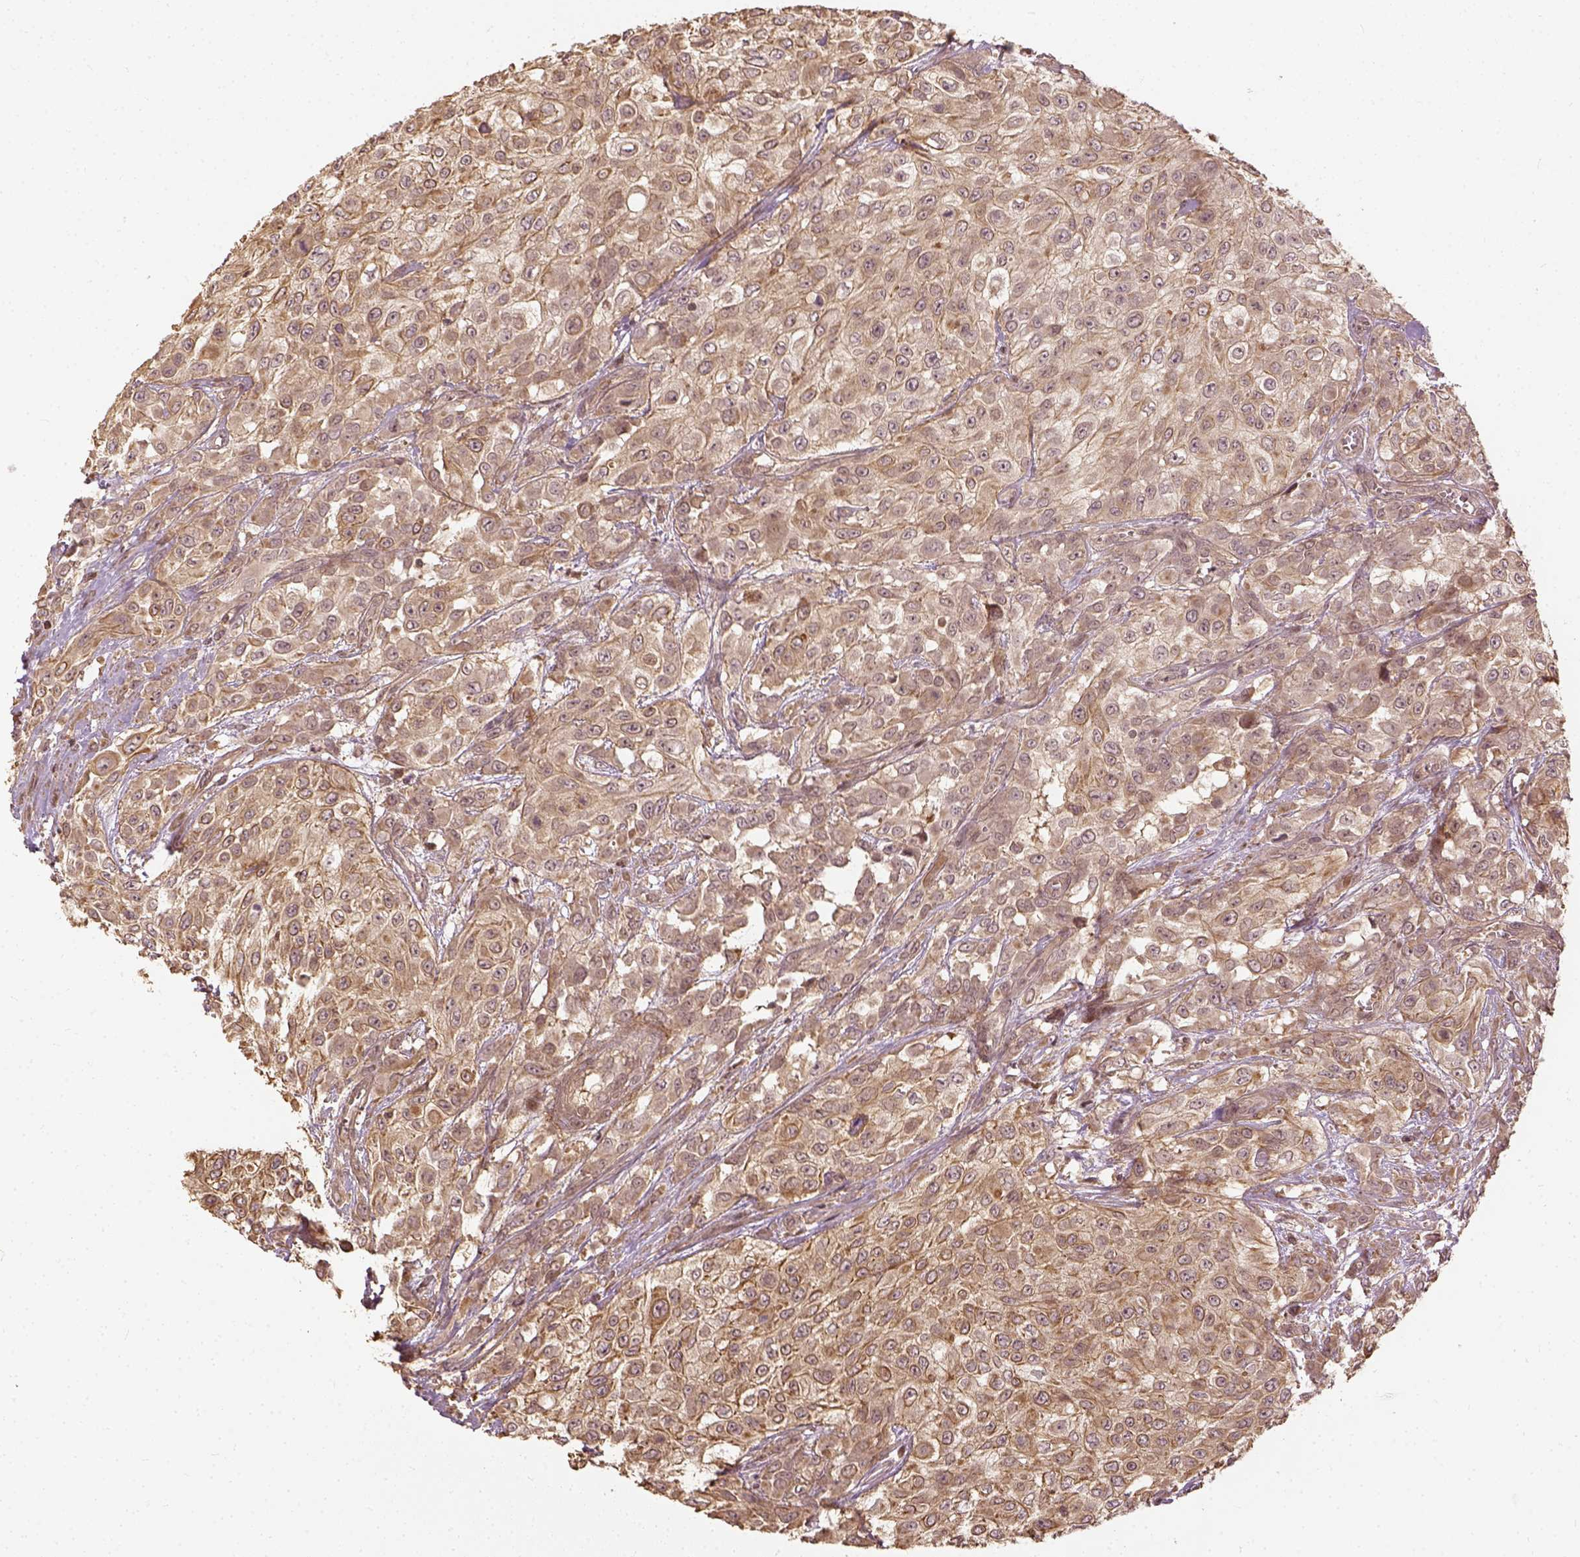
{"staining": {"intensity": "moderate", "quantity": ">75%", "location": "cytoplasmic/membranous"}, "tissue": "urothelial cancer", "cell_type": "Tumor cells", "image_type": "cancer", "snomed": [{"axis": "morphology", "description": "Urothelial carcinoma, High grade"}, {"axis": "topography", "description": "Urinary bladder"}], "caption": "A high-resolution photomicrograph shows immunohistochemistry staining of high-grade urothelial carcinoma, which exhibits moderate cytoplasmic/membranous expression in about >75% of tumor cells.", "gene": "VEGFA", "patient": {"sex": "male", "age": 57}}